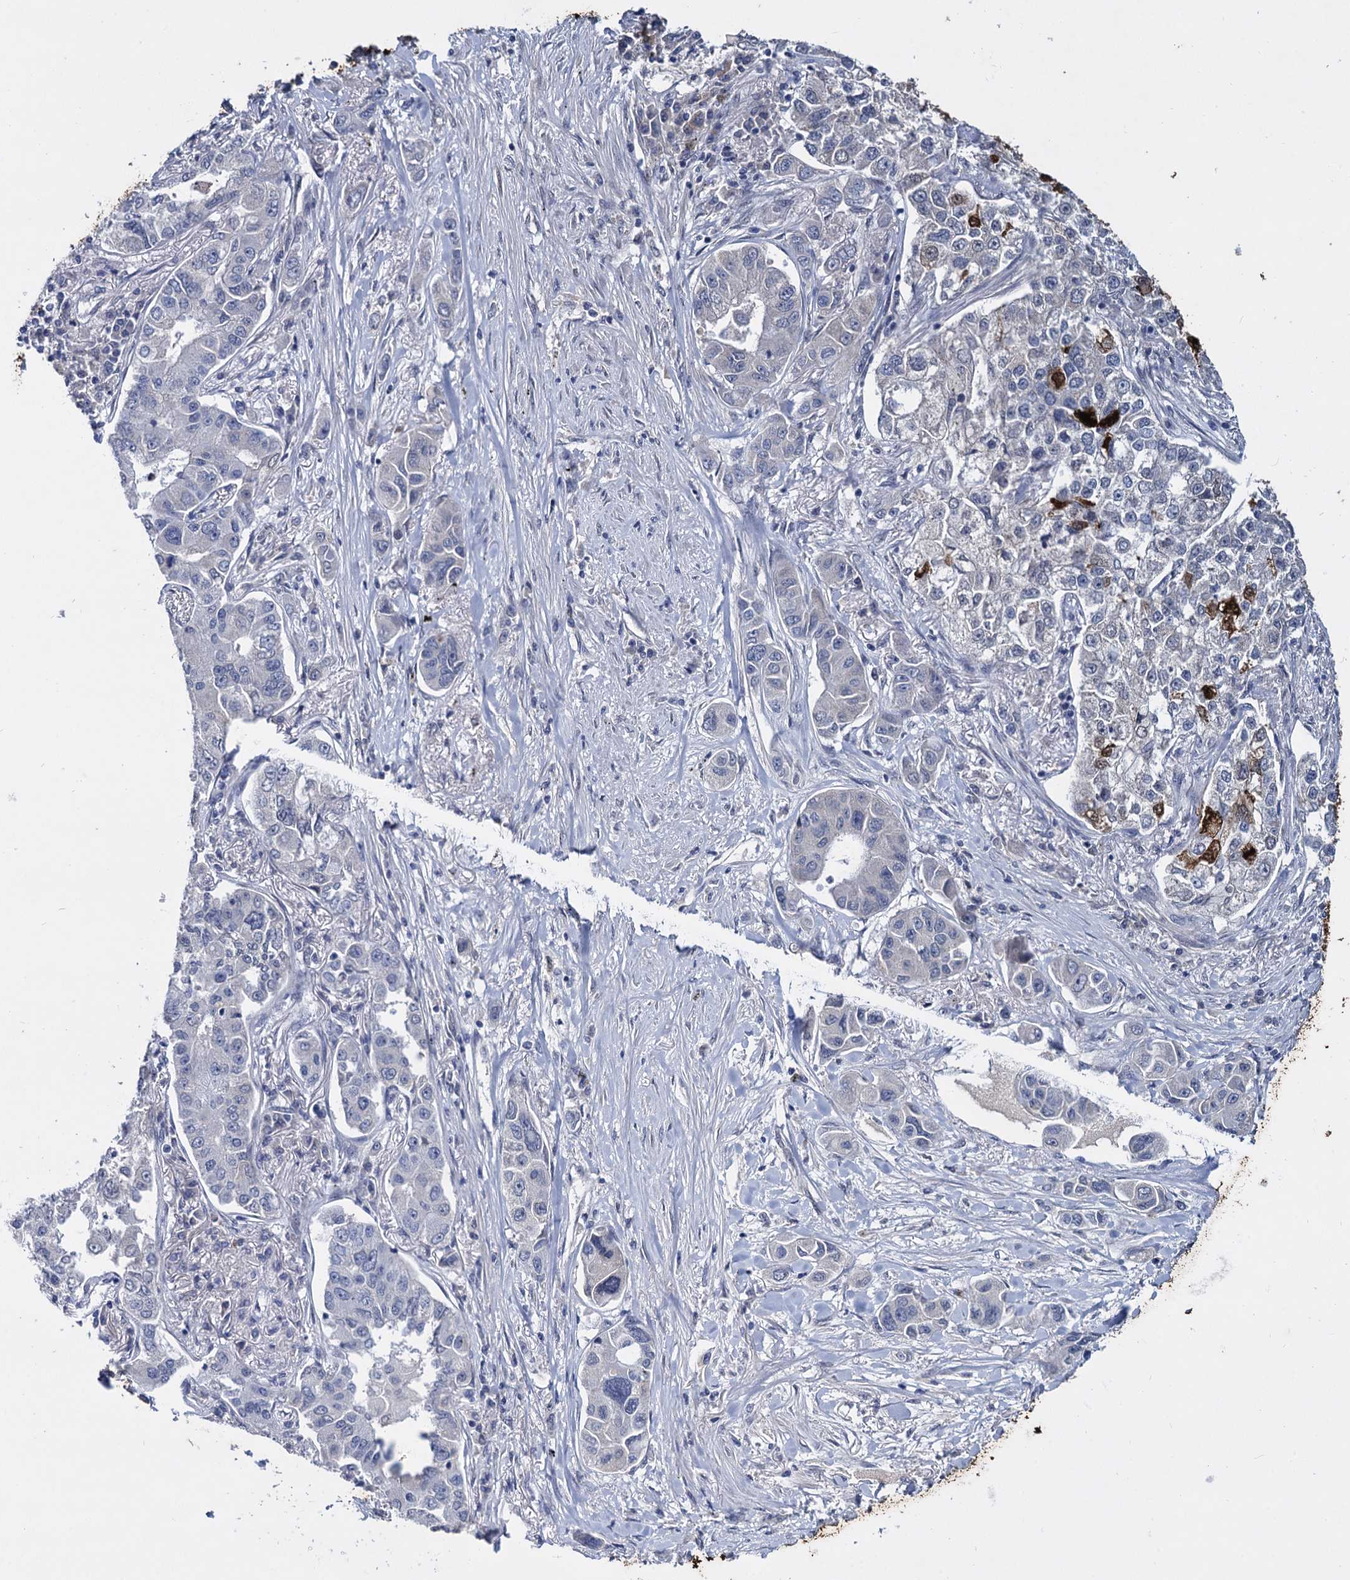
{"staining": {"intensity": "strong", "quantity": "<25%", "location": "cytoplasmic/membranous,nuclear"}, "tissue": "lung cancer", "cell_type": "Tumor cells", "image_type": "cancer", "snomed": [{"axis": "morphology", "description": "Adenocarcinoma, NOS"}, {"axis": "topography", "description": "Lung"}], "caption": "Protein staining displays strong cytoplasmic/membranous and nuclear expression in about <25% of tumor cells in adenocarcinoma (lung).", "gene": "MAGEA4", "patient": {"sex": "male", "age": 49}}